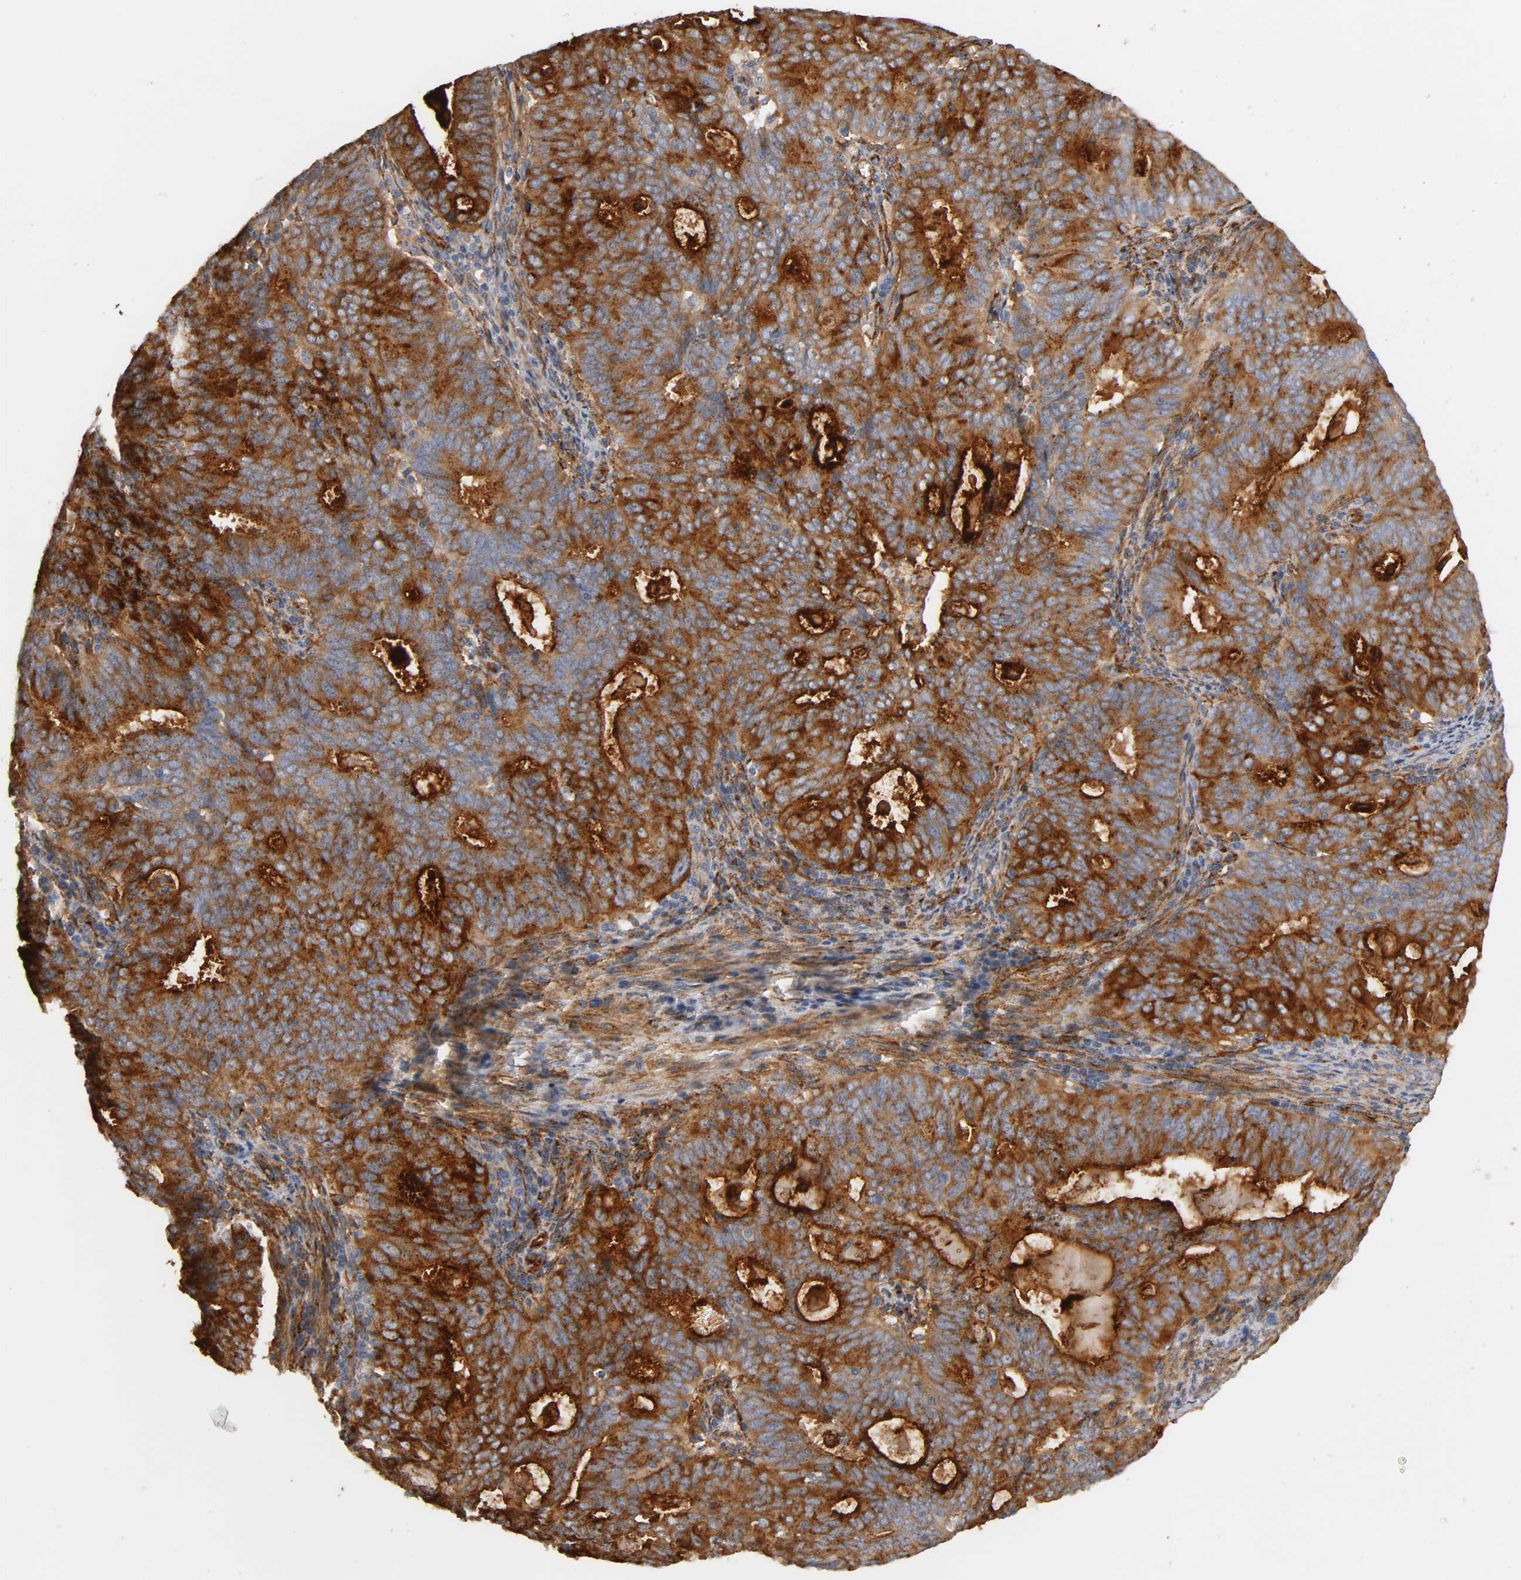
{"staining": {"intensity": "strong", "quantity": ">75%", "location": "cytoplasmic/membranous"}, "tissue": "cervical cancer", "cell_type": "Tumor cells", "image_type": "cancer", "snomed": [{"axis": "morphology", "description": "Adenocarcinoma, NOS"}, {"axis": "topography", "description": "Cervix"}], "caption": "A high amount of strong cytoplasmic/membranous positivity is appreciated in about >75% of tumor cells in adenocarcinoma (cervical) tissue.", "gene": "IFITM3", "patient": {"sex": "female", "age": 44}}